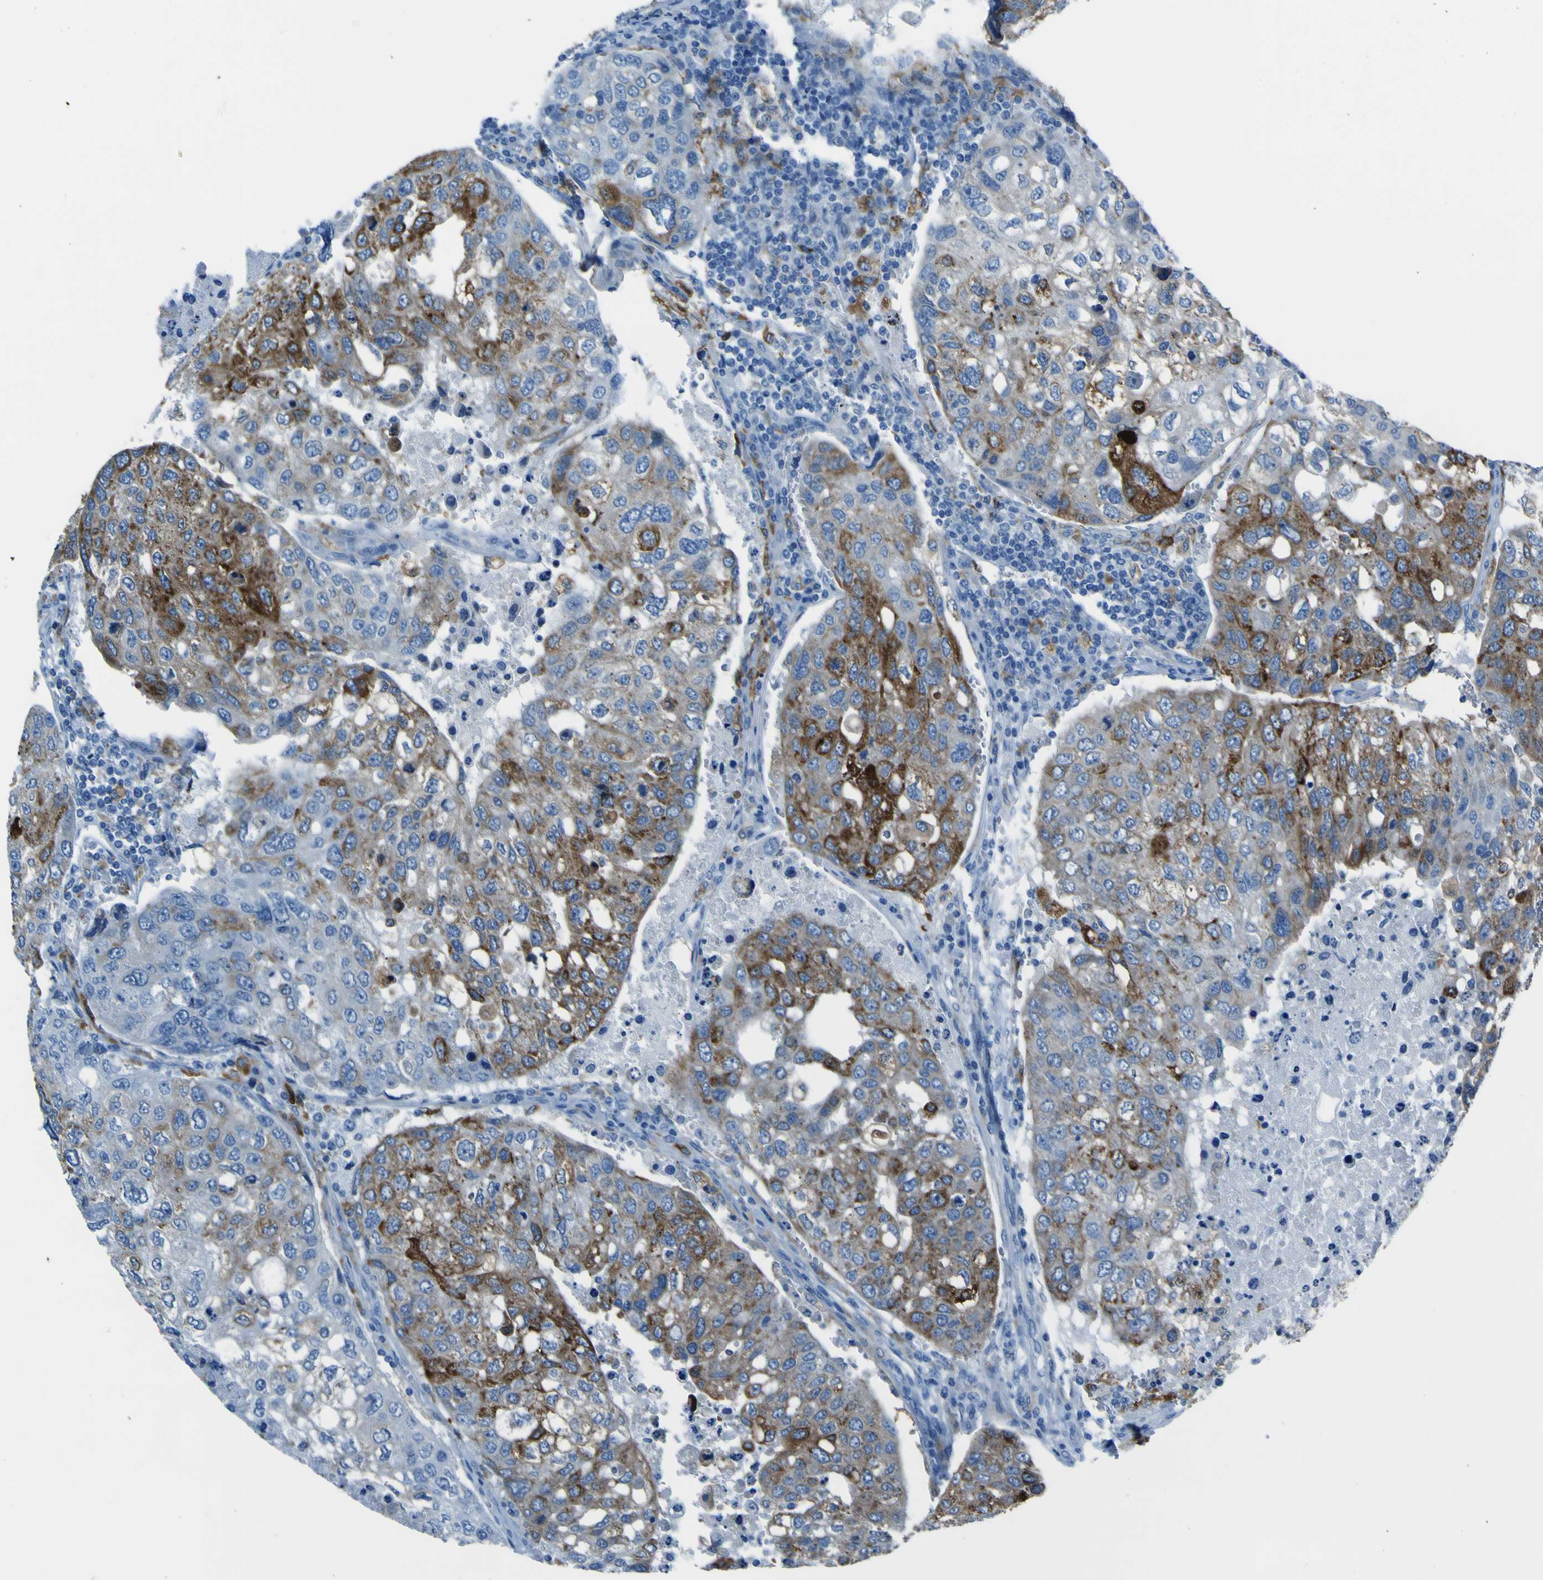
{"staining": {"intensity": "moderate", "quantity": ">75%", "location": "cytoplasmic/membranous"}, "tissue": "urothelial cancer", "cell_type": "Tumor cells", "image_type": "cancer", "snomed": [{"axis": "morphology", "description": "Urothelial carcinoma, High grade"}, {"axis": "topography", "description": "Lymph node"}, {"axis": "topography", "description": "Urinary bladder"}], "caption": "Urothelial carcinoma (high-grade) was stained to show a protein in brown. There is medium levels of moderate cytoplasmic/membranous staining in about >75% of tumor cells.", "gene": "ACSL1", "patient": {"sex": "male", "age": 51}}